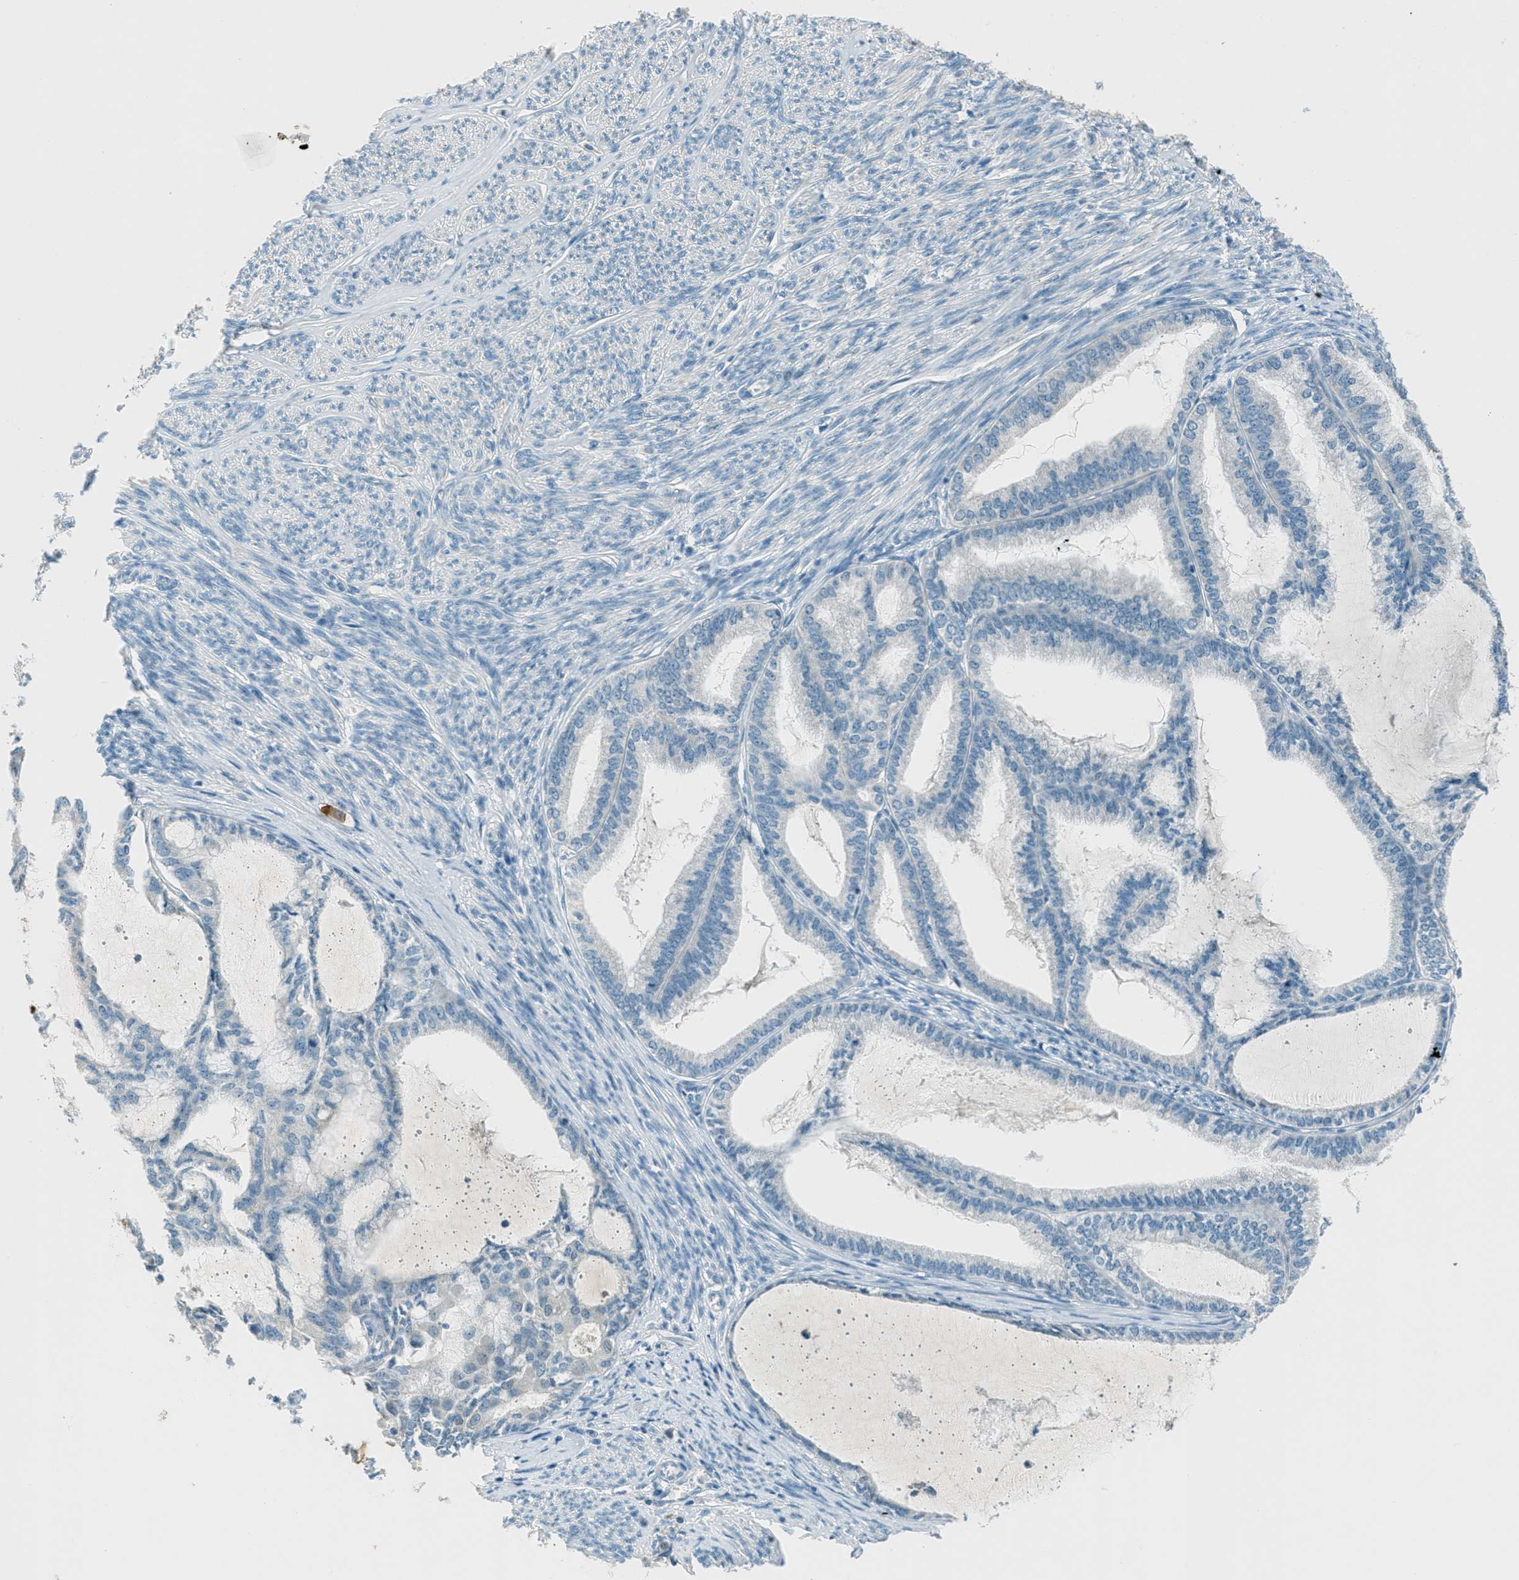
{"staining": {"intensity": "moderate", "quantity": "25%-75%", "location": "cytoplasmic/membranous"}, "tissue": "endometrial cancer", "cell_type": "Tumor cells", "image_type": "cancer", "snomed": [{"axis": "morphology", "description": "Adenocarcinoma, NOS"}, {"axis": "topography", "description": "Endometrium"}], "caption": "This image exhibits immunohistochemistry (IHC) staining of human endometrial cancer, with medium moderate cytoplasmic/membranous positivity in approximately 25%-75% of tumor cells.", "gene": "MSLN", "patient": {"sex": "female", "age": 86}}